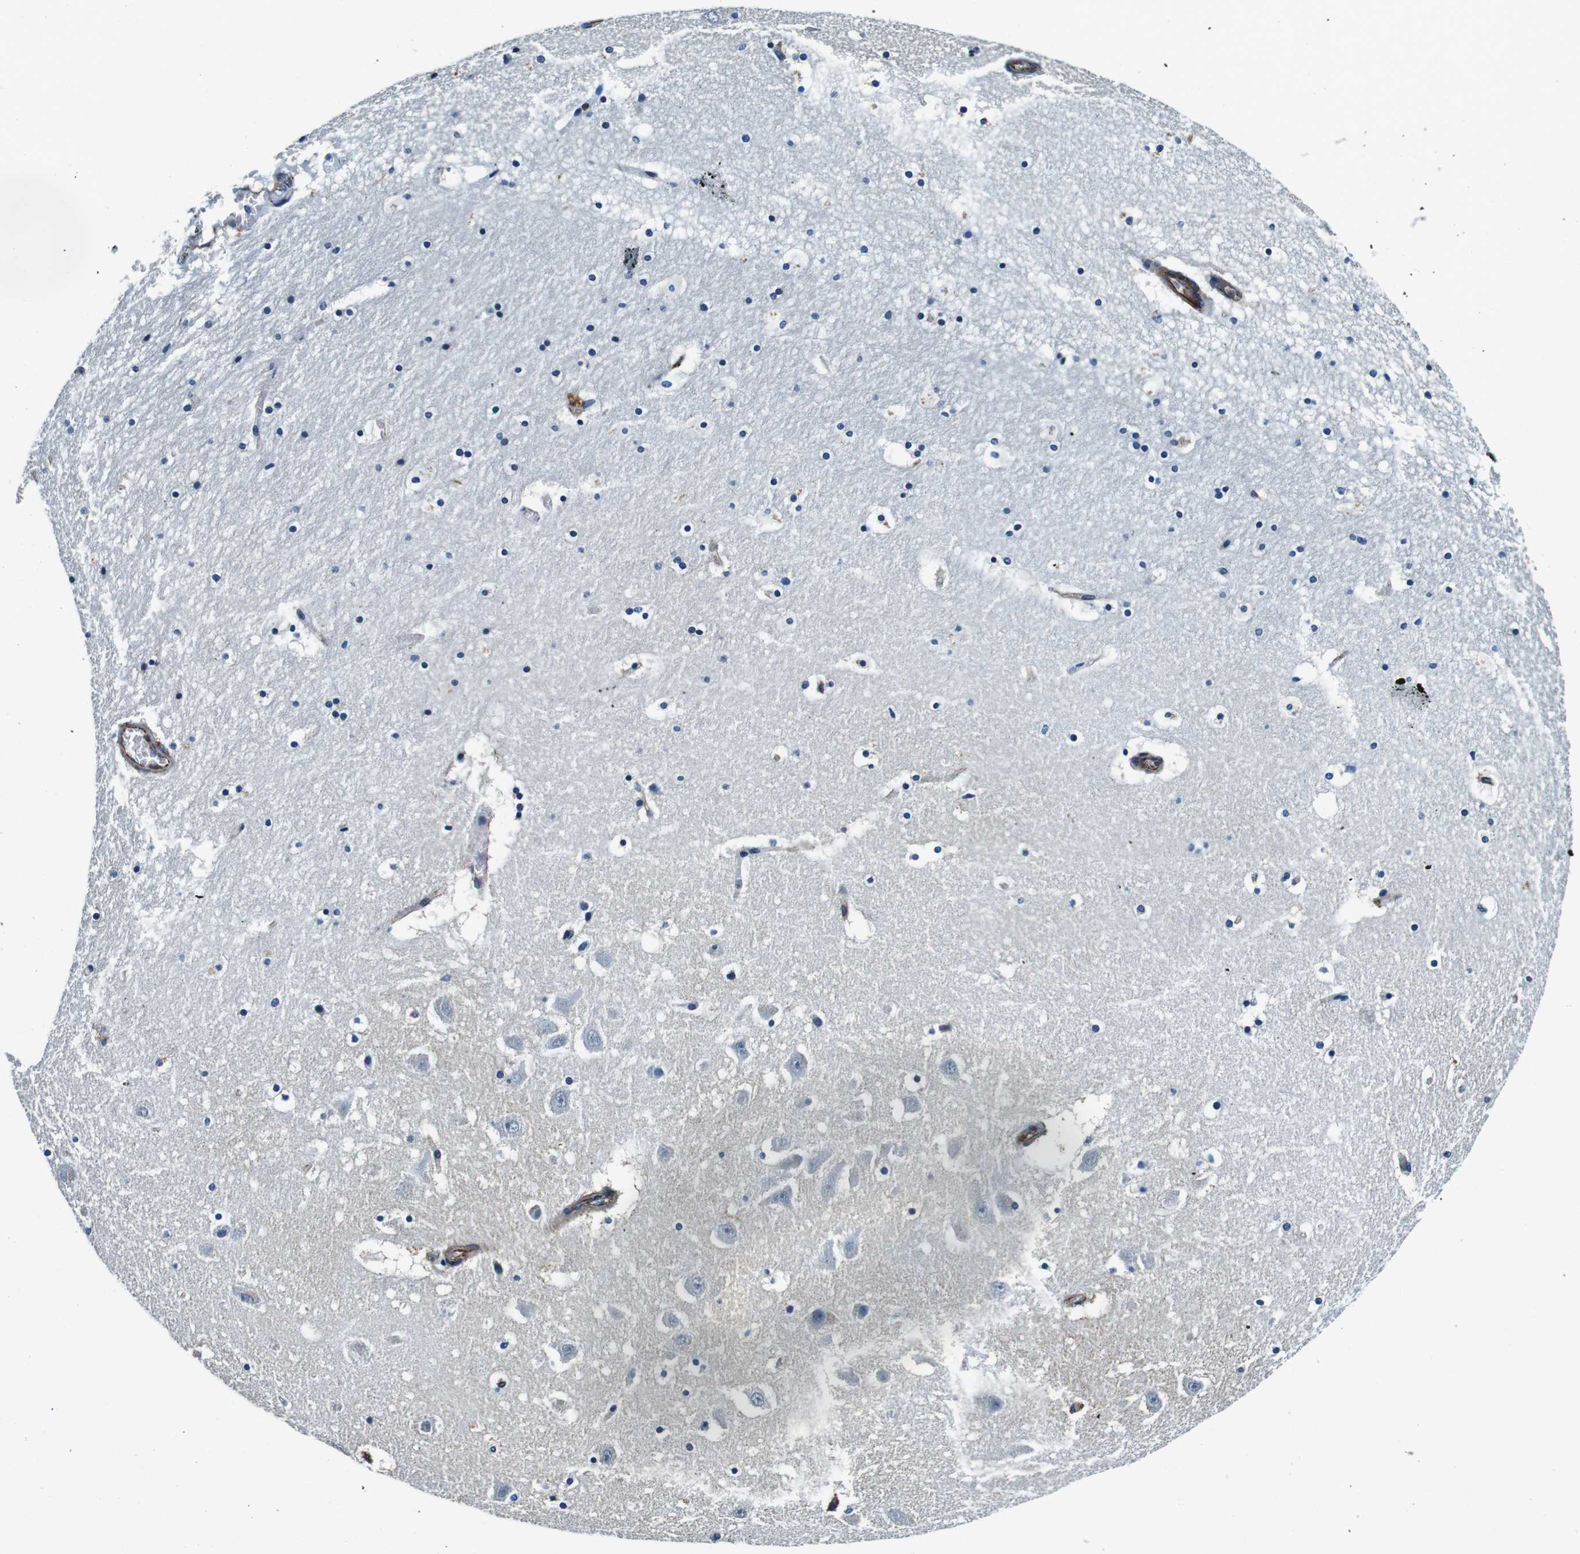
{"staining": {"intensity": "negative", "quantity": "none", "location": "none"}, "tissue": "hippocampus", "cell_type": "Glial cells", "image_type": "normal", "snomed": [{"axis": "morphology", "description": "Normal tissue, NOS"}, {"axis": "topography", "description": "Hippocampus"}], "caption": "This is an immunohistochemistry histopathology image of benign human hippocampus. There is no expression in glial cells.", "gene": "GJE1", "patient": {"sex": "male", "age": 45}}